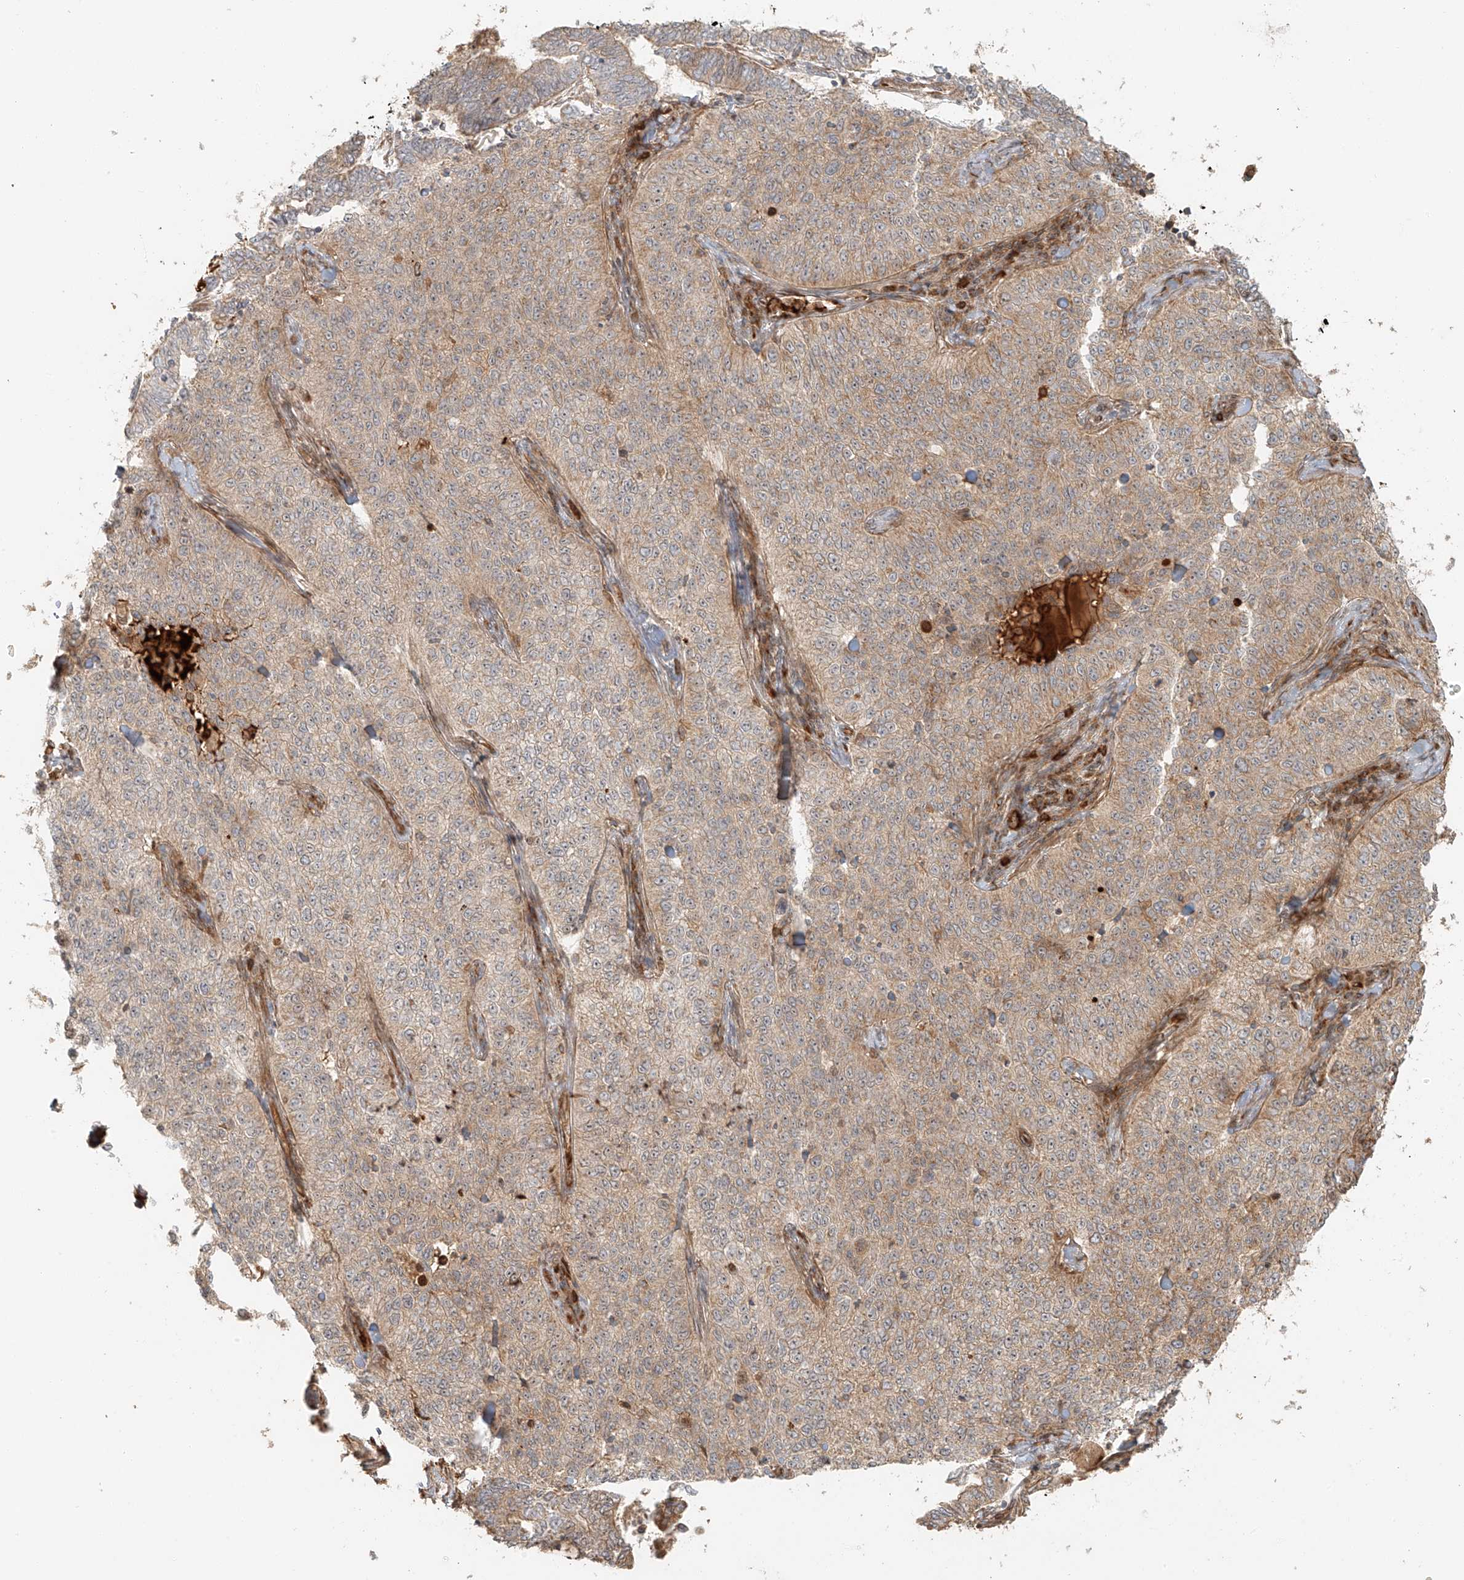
{"staining": {"intensity": "weak", "quantity": ">75%", "location": "cytoplasmic/membranous"}, "tissue": "cervical cancer", "cell_type": "Tumor cells", "image_type": "cancer", "snomed": [{"axis": "morphology", "description": "Squamous cell carcinoma, NOS"}, {"axis": "topography", "description": "Cervix"}], "caption": "Immunohistochemistry image of neoplastic tissue: cervical cancer stained using immunohistochemistry (IHC) shows low levels of weak protein expression localized specifically in the cytoplasmic/membranous of tumor cells, appearing as a cytoplasmic/membranous brown color.", "gene": "MIPEP", "patient": {"sex": "female", "age": 35}}